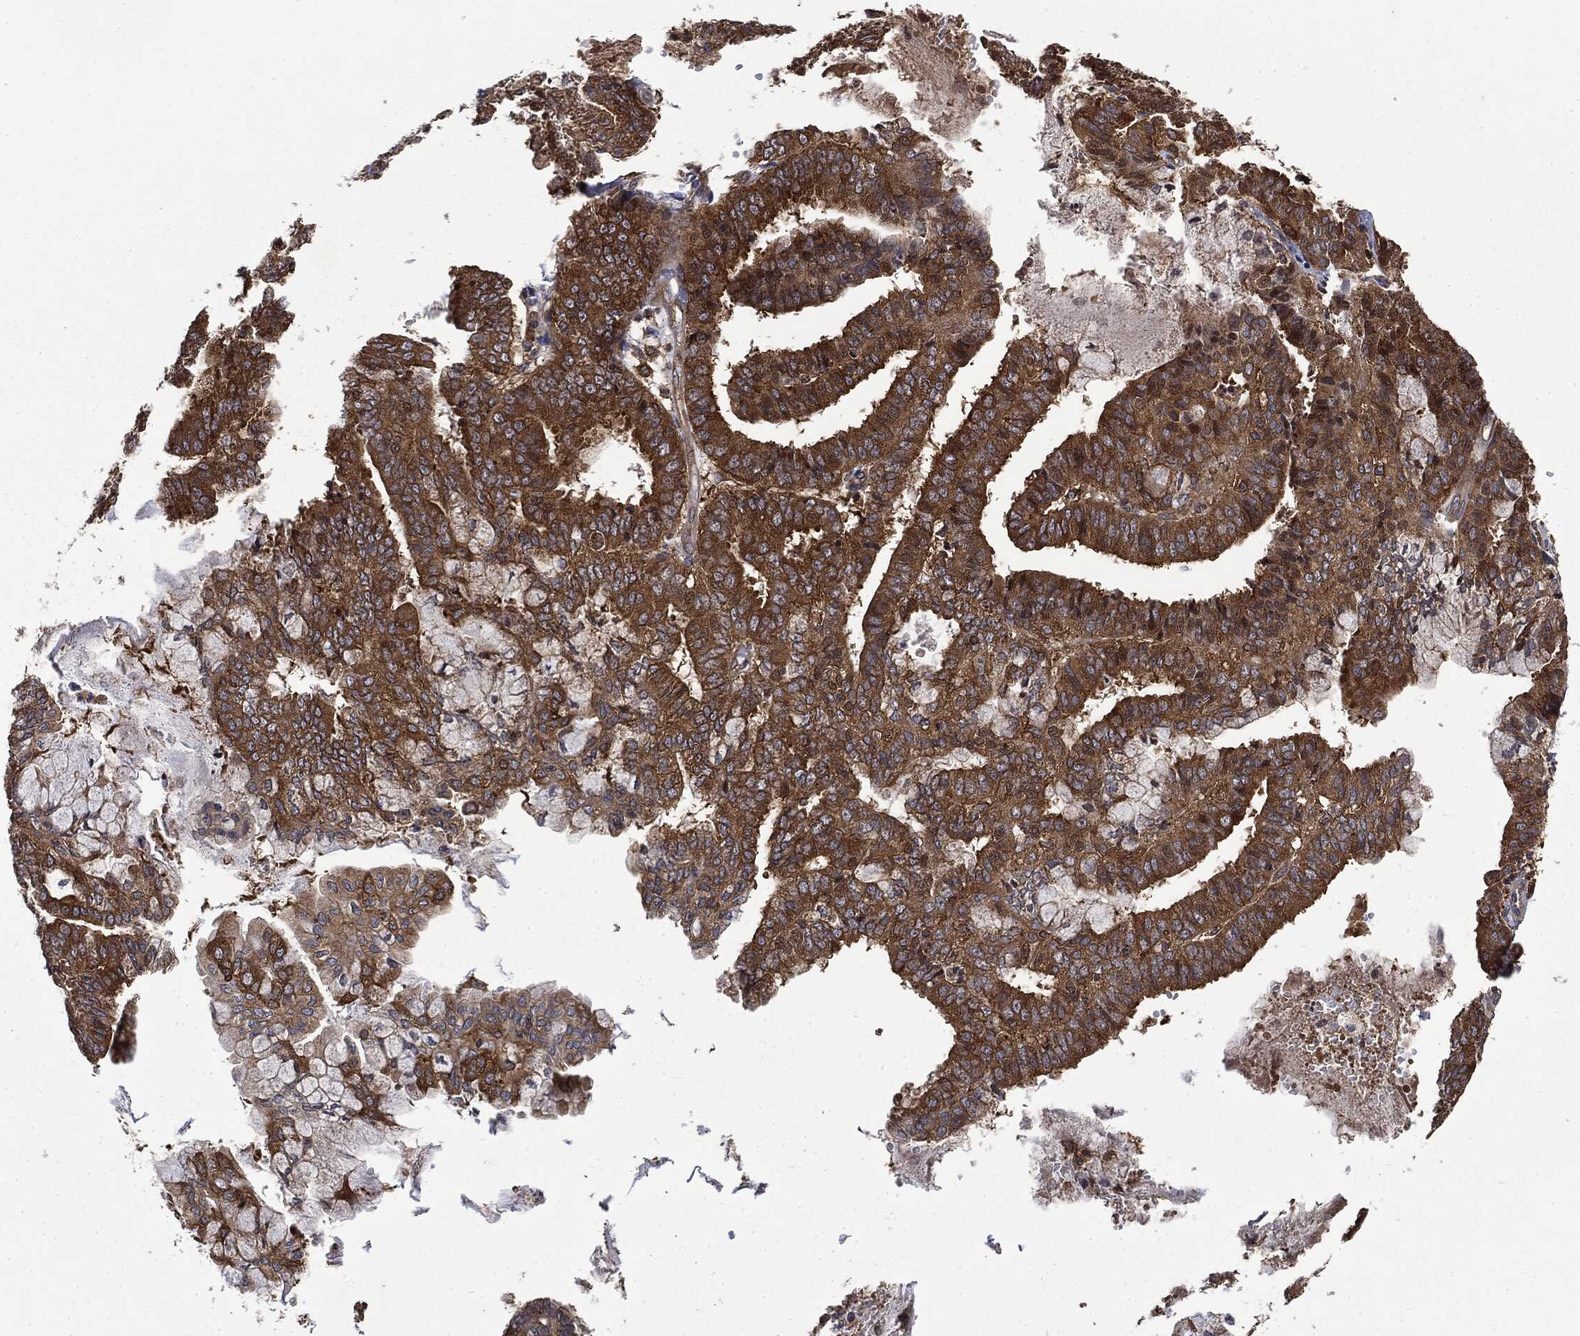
{"staining": {"intensity": "strong", "quantity": ">75%", "location": "cytoplasmic/membranous"}, "tissue": "endometrial cancer", "cell_type": "Tumor cells", "image_type": "cancer", "snomed": [{"axis": "morphology", "description": "Adenocarcinoma, NOS"}, {"axis": "topography", "description": "Endometrium"}], "caption": "An image showing strong cytoplasmic/membranous expression in approximately >75% of tumor cells in endometrial cancer (adenocarcinoma), as visualized by brown immunohistochemical staining.", "gene": "SNX5", "patient": {"sex": "female", "age": 63}}